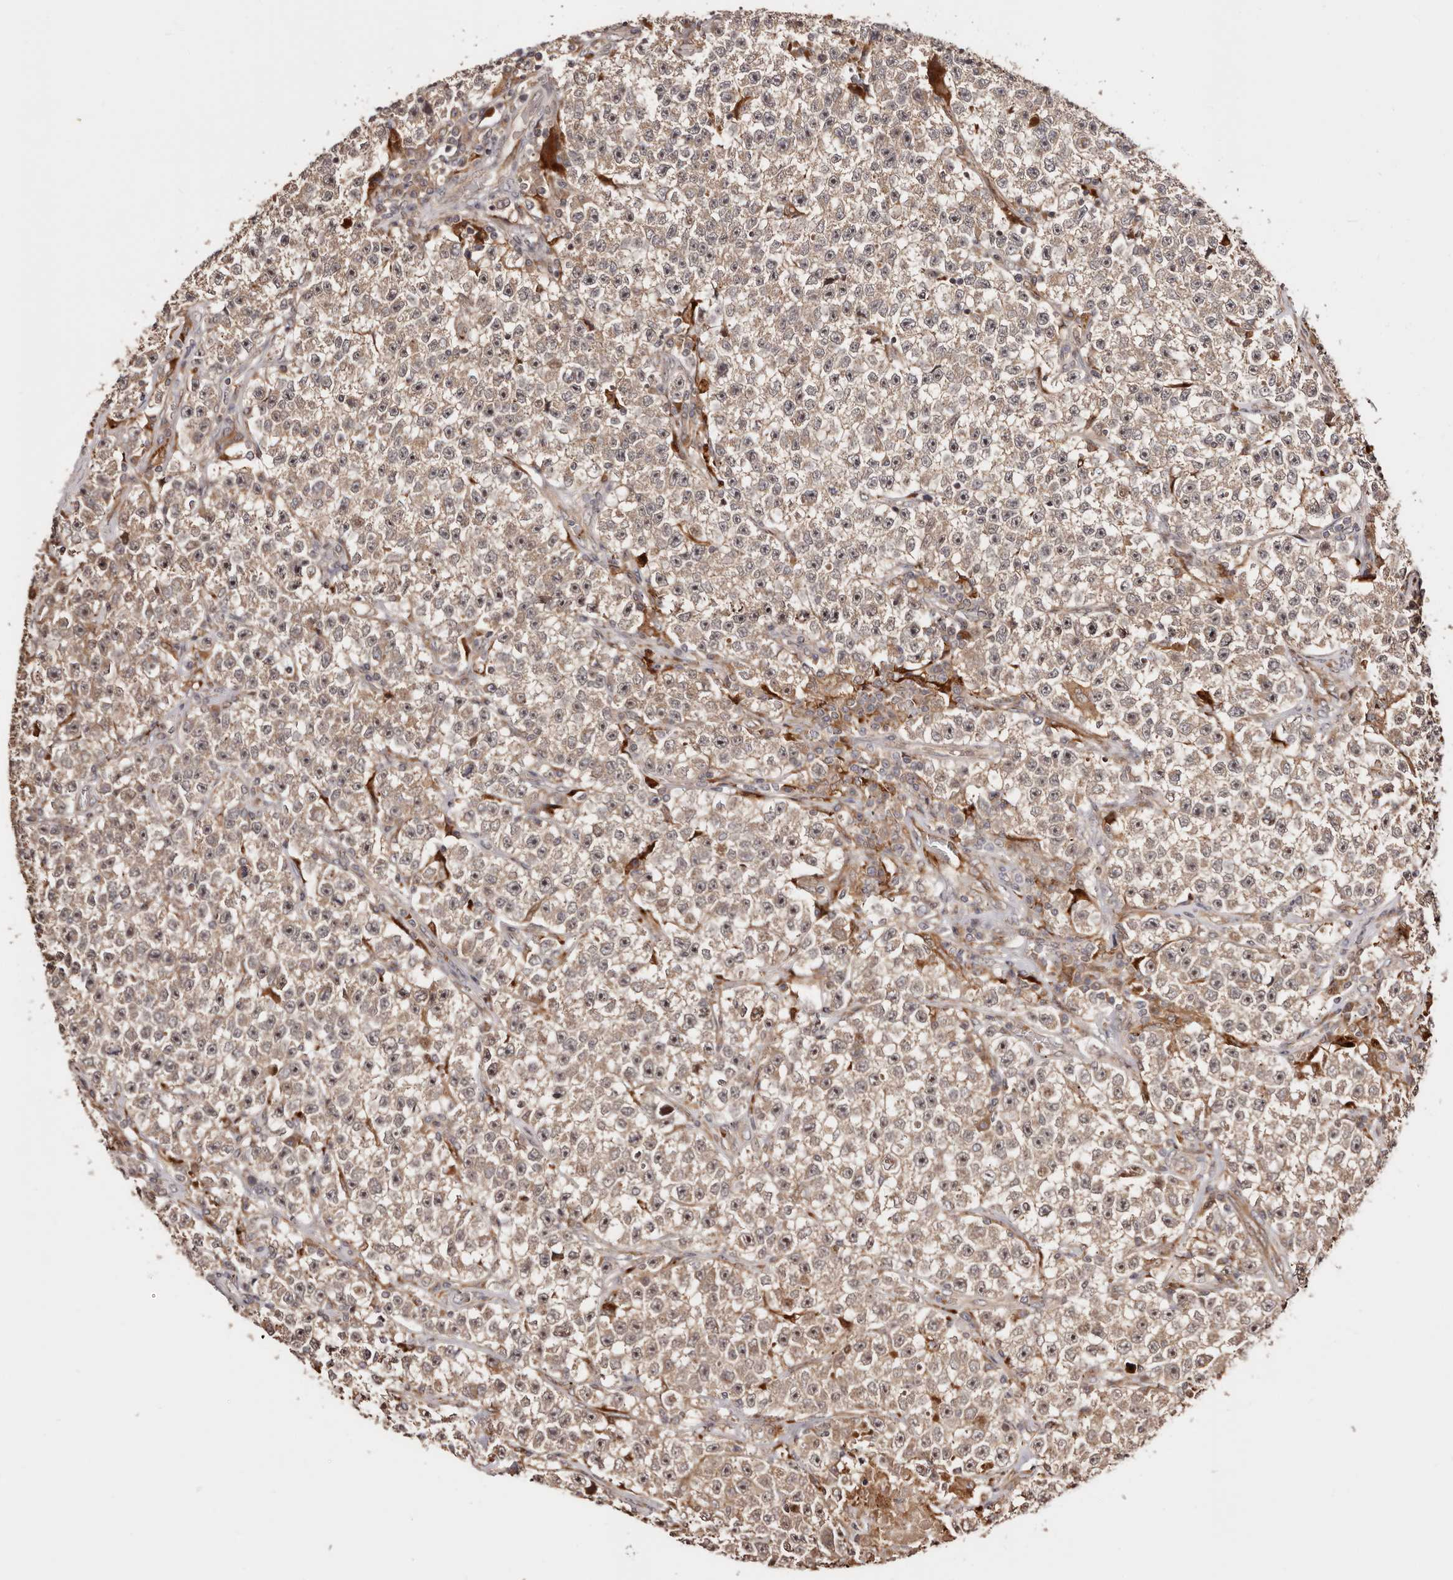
{"staining": {"intensity": "weak", "quantity": ">75%", "location": "cytoplasmic/membranous,nuclear"}, "tissue": "testis cancer", "cell_type": "Tumor cells", "image_type": "cancer", "snomed": [{"axis": "morphology", "description": "Seminoma, NOS"}, {"axis": "topography", "description": "Testis"}], "caption": "Immunohistochemical staining of testis seminoma demonstrates weak cytoplasmic/membranous and nuclear protein positivity in about >75% of tumor cells.", "gene": "PTPN22", "patient": {"sex": "male", "age": 22}}